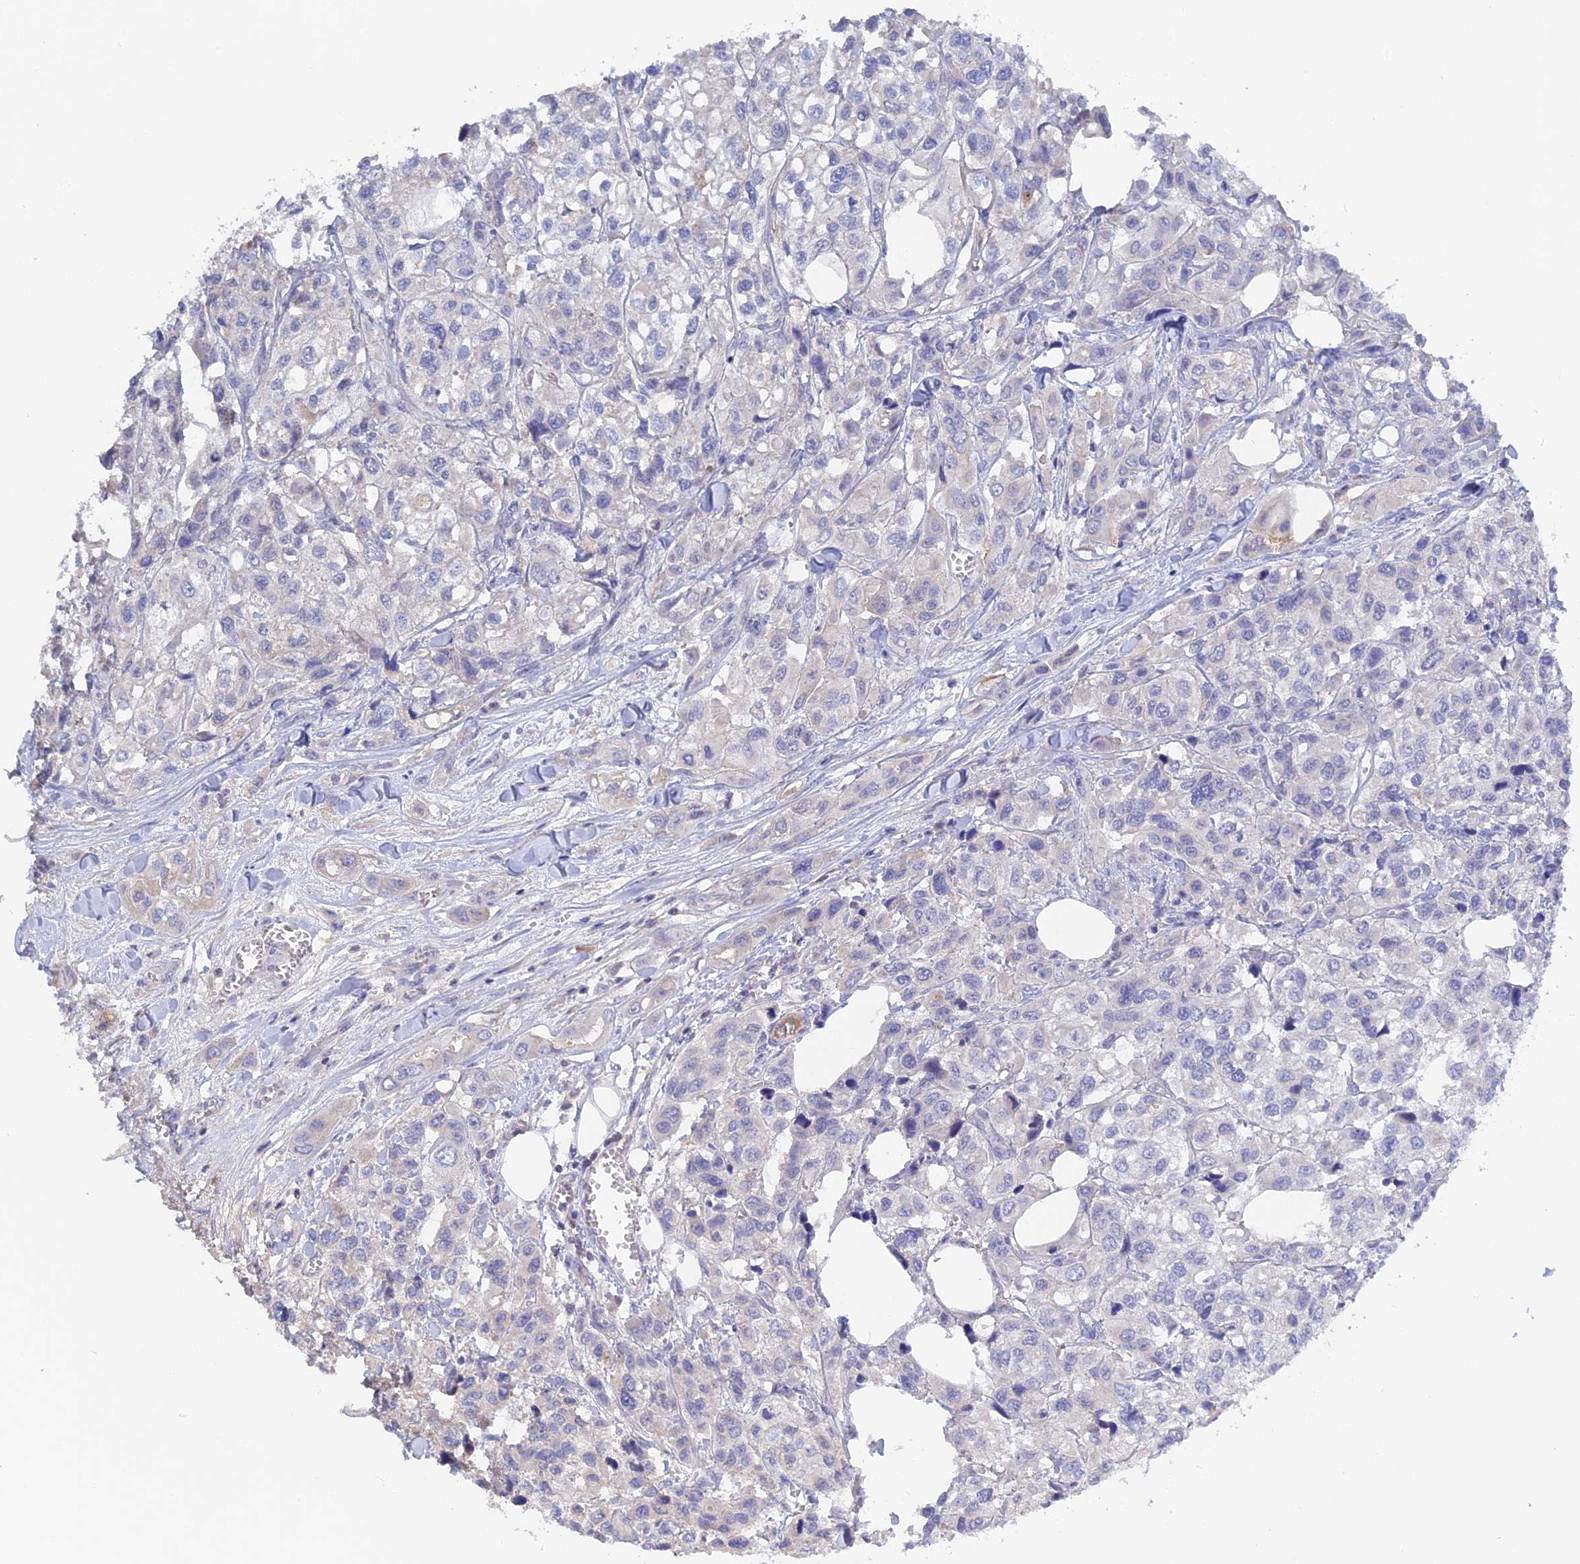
{"staining": {"intensity": "negative", "quantity": "none", "location": "none"}, "tissue": "urothelial cancer", "cell_type": "Tumor cells", "image_type": "cancer", "snomed": [{"axis": "morphology", "description": "Urothelial carcinoma, High grade"}, {"axis": "topography", "description": "Urinary bladder"}], "caption": "IHC image of urothelial cancer stained for a protein (brown), which shows no positivity in tumor cells. (IHC, brightfield microscopy, high magnification).", "gene": "ADGRA1", "patient": {"sex": "male", "age": 67}}